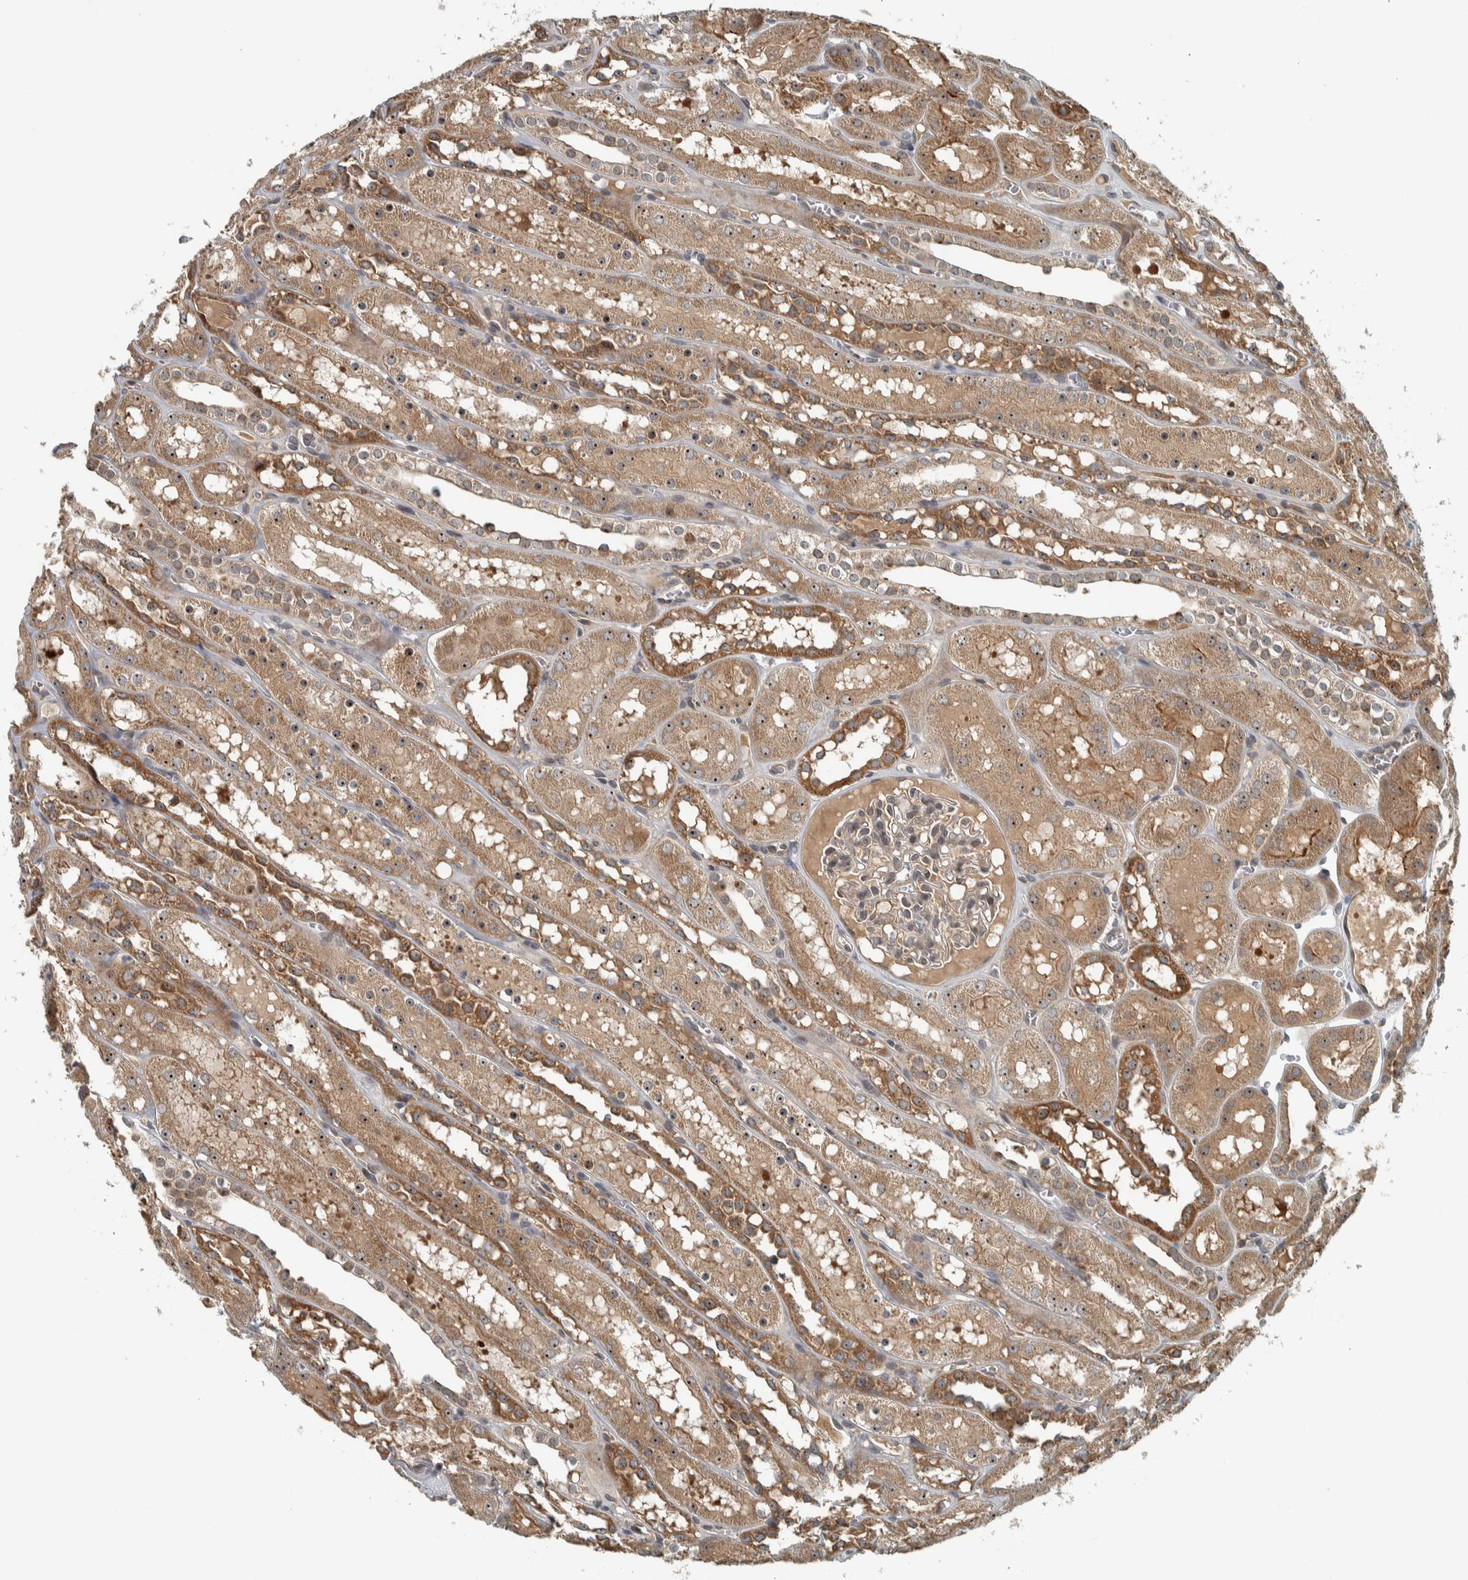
{"staining": {"intensity": "weak", "quantity": "<25%", "location": "cytoplasmic/membranous,nuclear"}, "tissue": "kidney", "cell_type": "Cells in glomeruli", "image_type": "normal", "snomed": [{"axis": "morphology", "description": "Normal tissue, NOS"}, {"axis": "topography", "description": "Kidney"}, {"axis": "topography", "description": "Urinary bladder"}], "caption": "A micrograph of kidney stained for a protein shows no brown staining in cells in glomeruli.", "gene": "XPO5", "patient": {"sex": "male", "age": 16}}